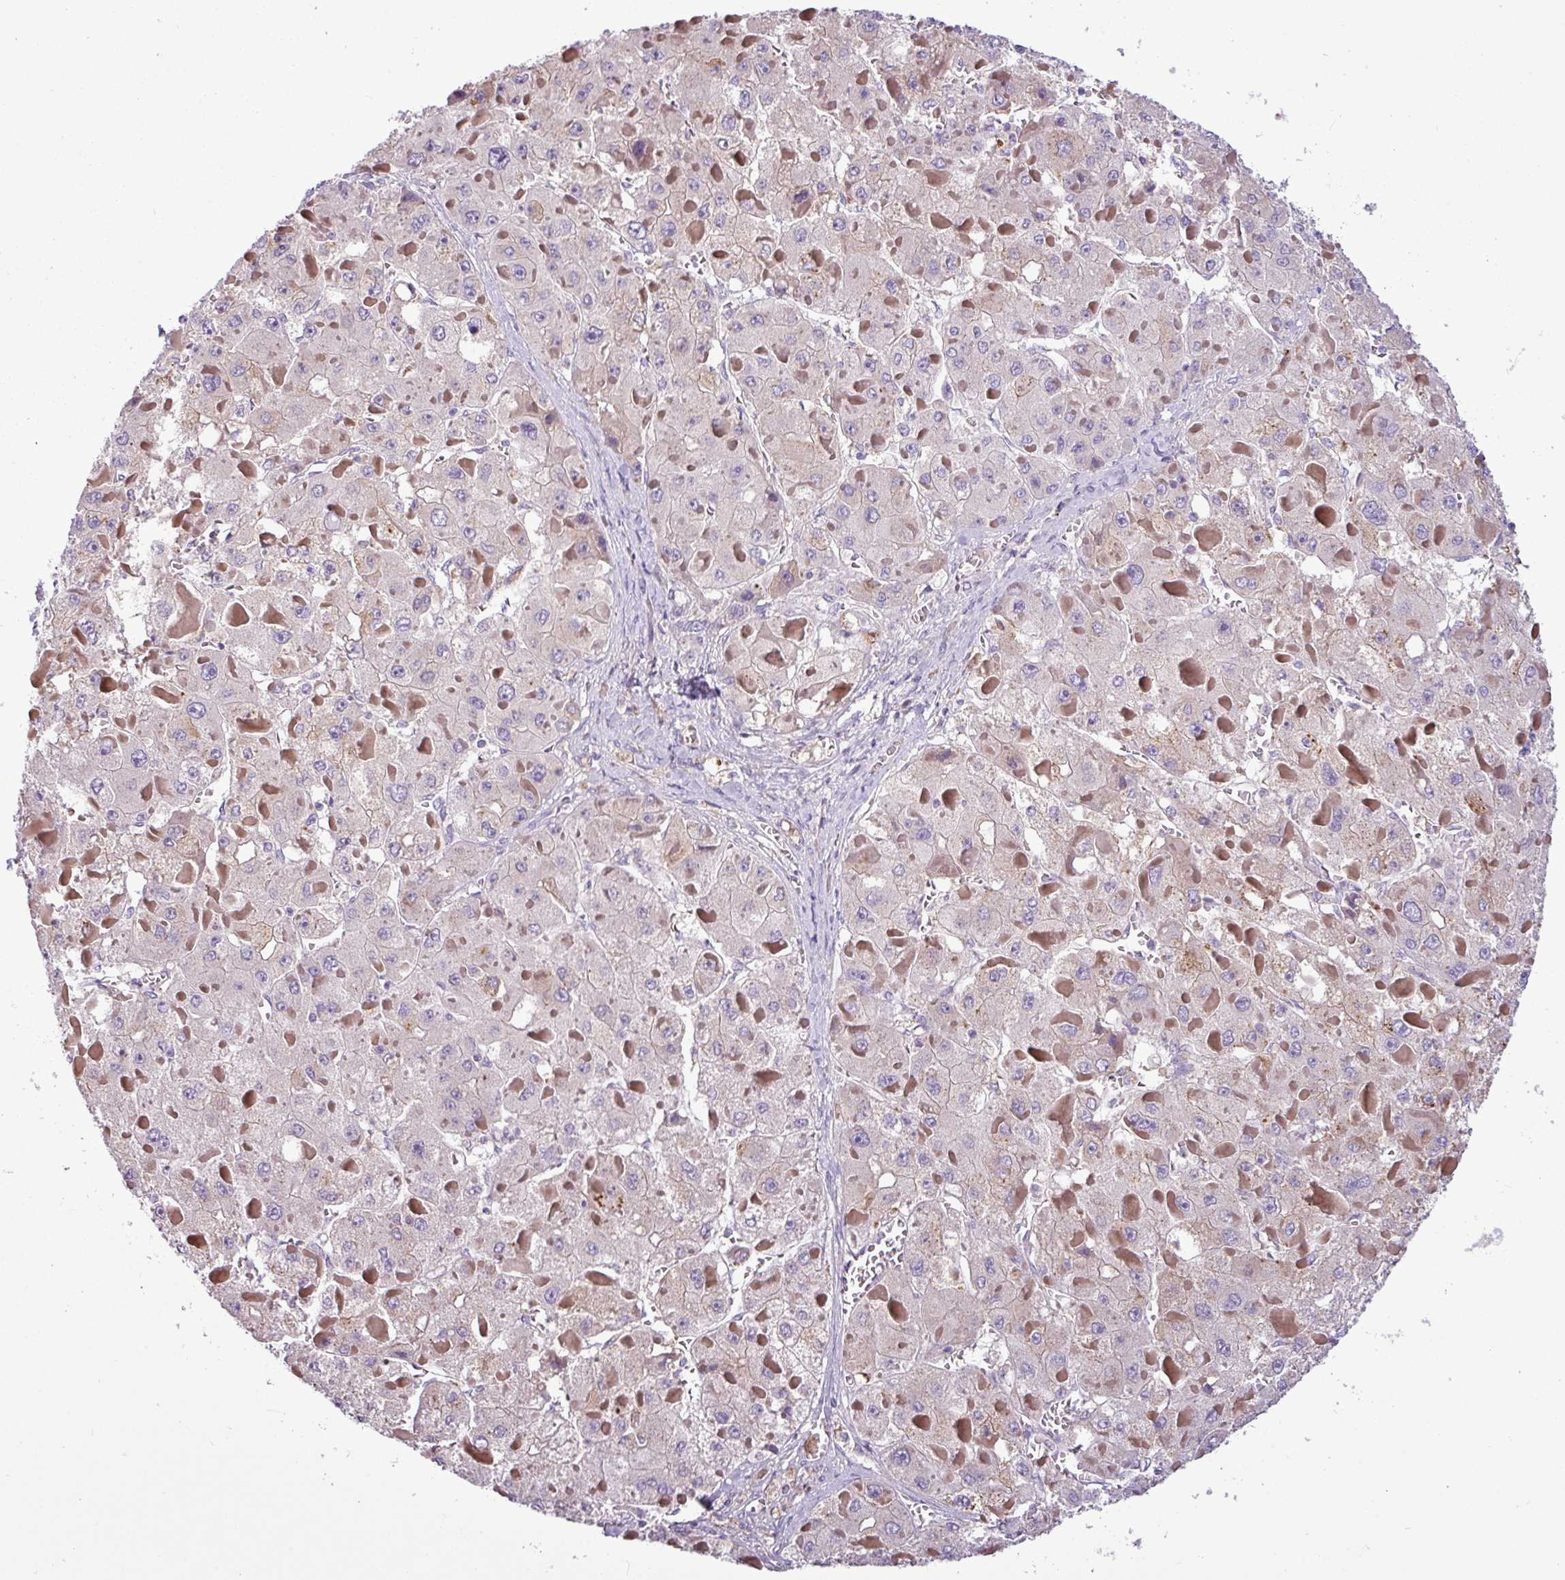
{"staining": {"intensity": "weak", "quantity": "<25%", "location": "cytoplasmic/membranous"}, "tissue": "liver cancer", "cell_type": "Tumor cells", "image_type": "cancer", "snomed": [{"axis": "morphology", "description": "Carcinoma, Hepatocellular, NOS"}, {"axis": "topography", "description": "Liver"}], "caption": "DAB immunohistochemical staining of hepatocellular carcinoma (liver) demonstrates no significant expression in tumor cells. (DAB (3,3'-diaminobenzidine) immunohistochemistry visualized using brightfield microscopy, high magnification).", "gene": "PNLDC1", "patient": {"sex": "female", "age": 73}}